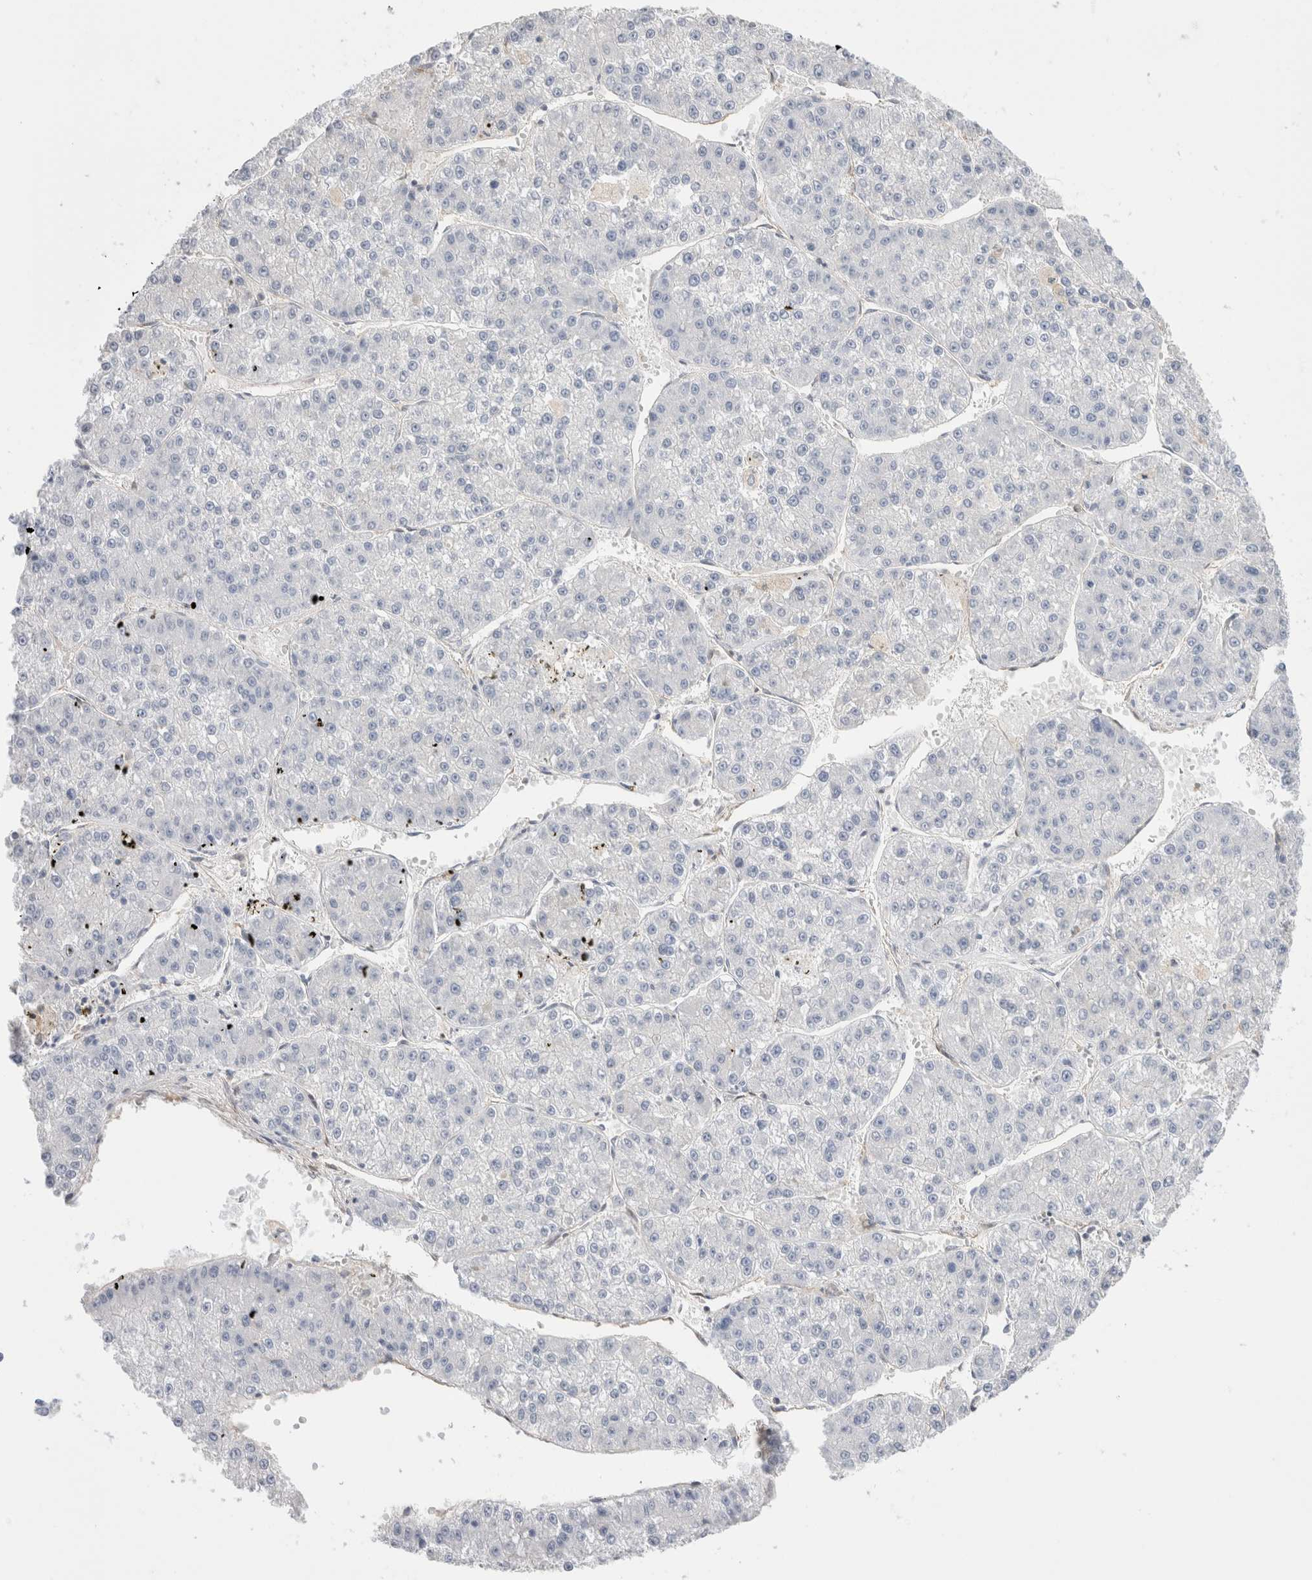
{"staining": {"intensity": "negative", "quantity": "none", "location": "none"}, "tissue": "liver cancer", "cell_type": "Tumor cells", "image_type": "cancer", "snomed": [{"axis": "morphology", "description": "Carcinoma, Hepatocellular, NOS"}, {"axis": "topography", "description": "Liver"}], "caption": "The photomicrograph exhibits no significant positivity in tumor cells of hepatocellular carcinoma (liver).", "gene": "CAPN2", "patient": {"sex": "female", "age": 73}}